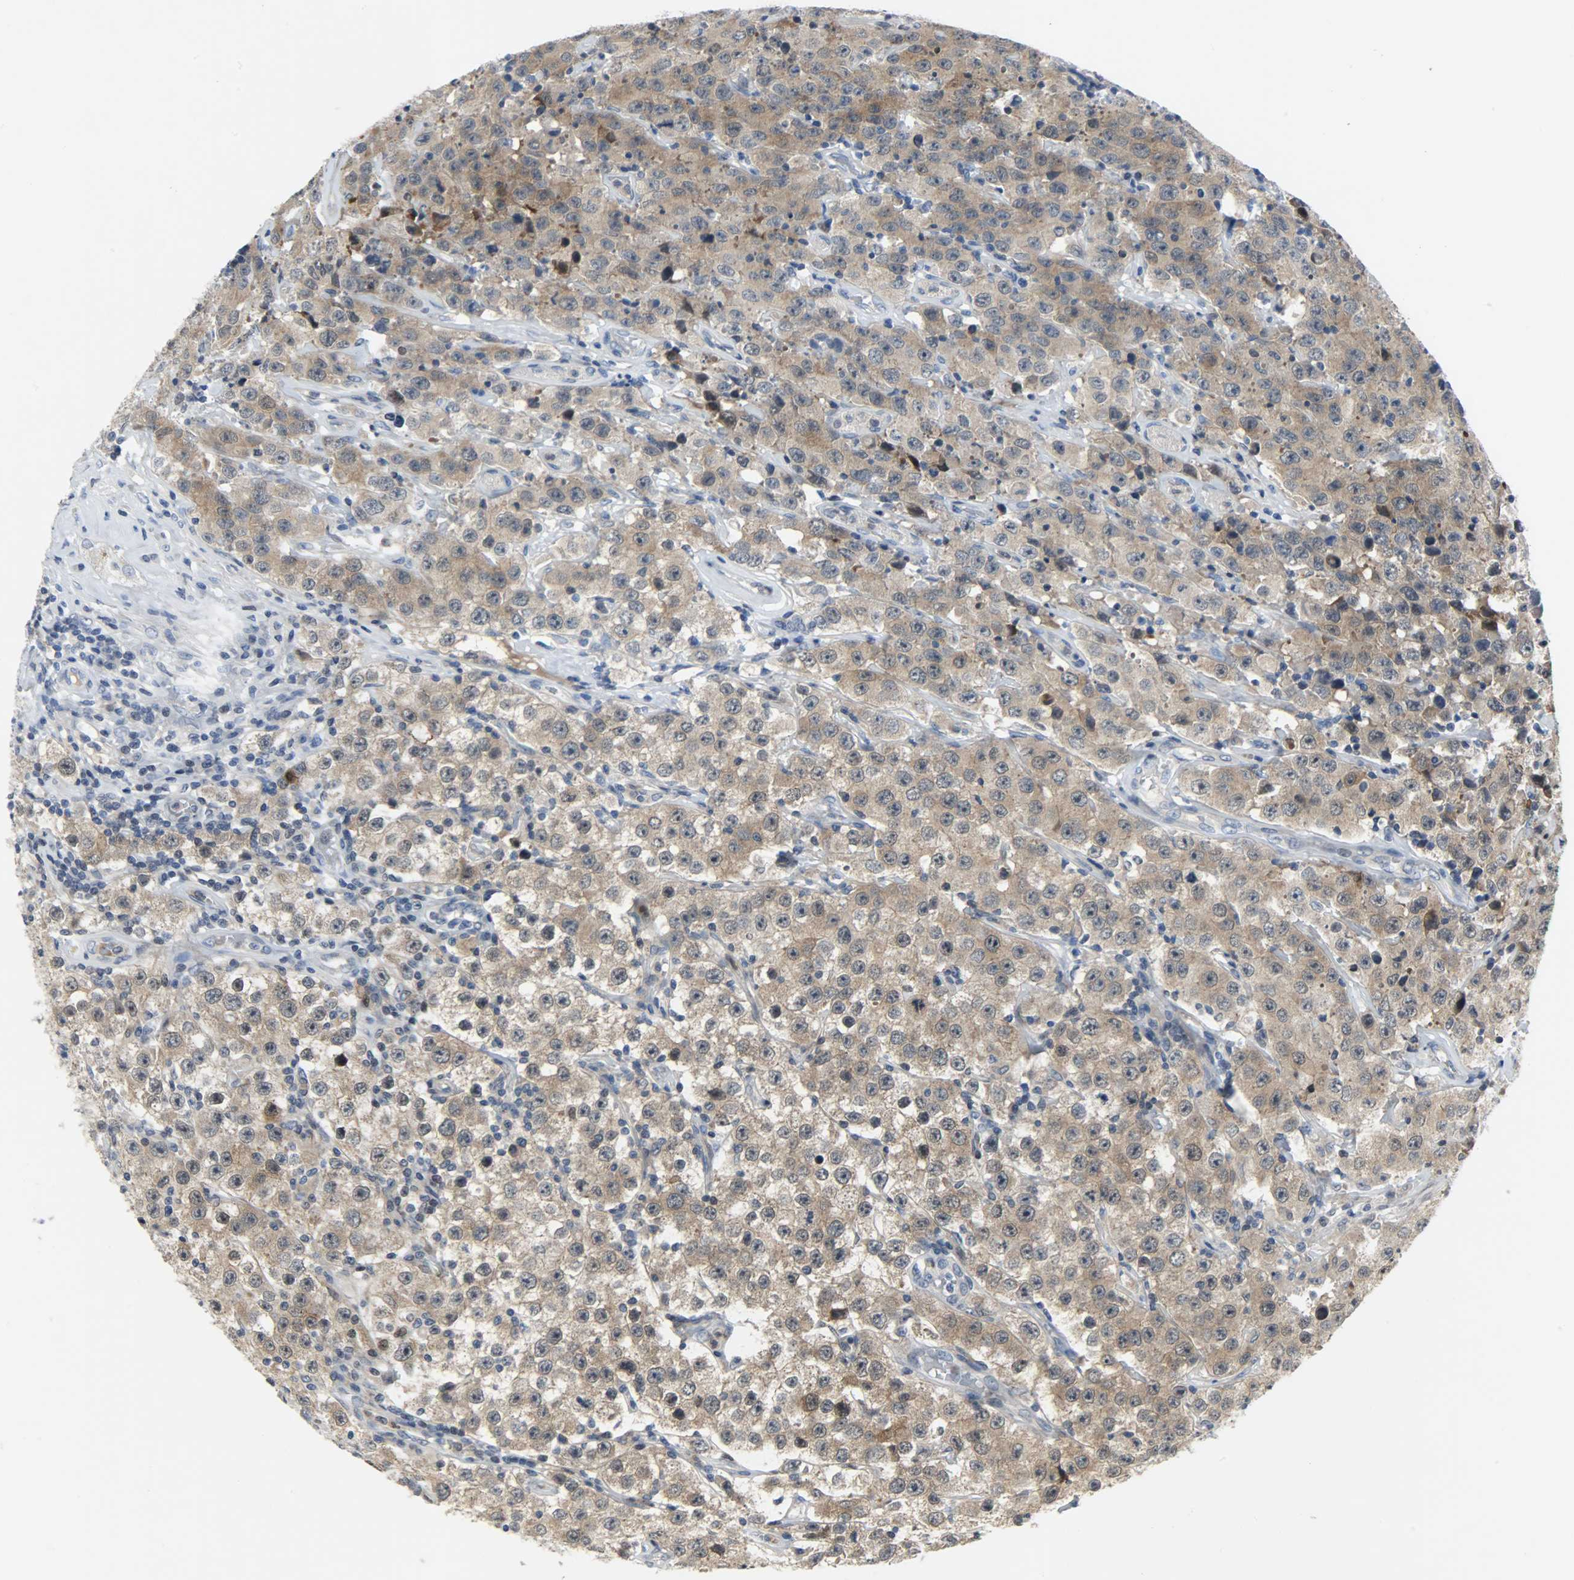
{"staining": {"intensity": "weak", "quantity": ">75%", "location": "cytoplasmic/membranous"}, "tissue": "testis cancer", "cell_type": "Tumor cells", "image_type": "cancer", "snomed": [{"axis": "morphology", "description": "Seminoma, NOS"}, {"axis": "topography", "description": "Testis"}], "caption": "Seminoma (testis) was stained to show a protein in brown. There is low levels of weak cytoplasmic/membranous positivity in about >75% of tumor cells. (Stains: DAB in brown, nuclei in blue, Microscopy: brightfield microscopy at high magnification).", "gene": "EIF4EBP1", "patient": {"sex": "male", "age": 52}}